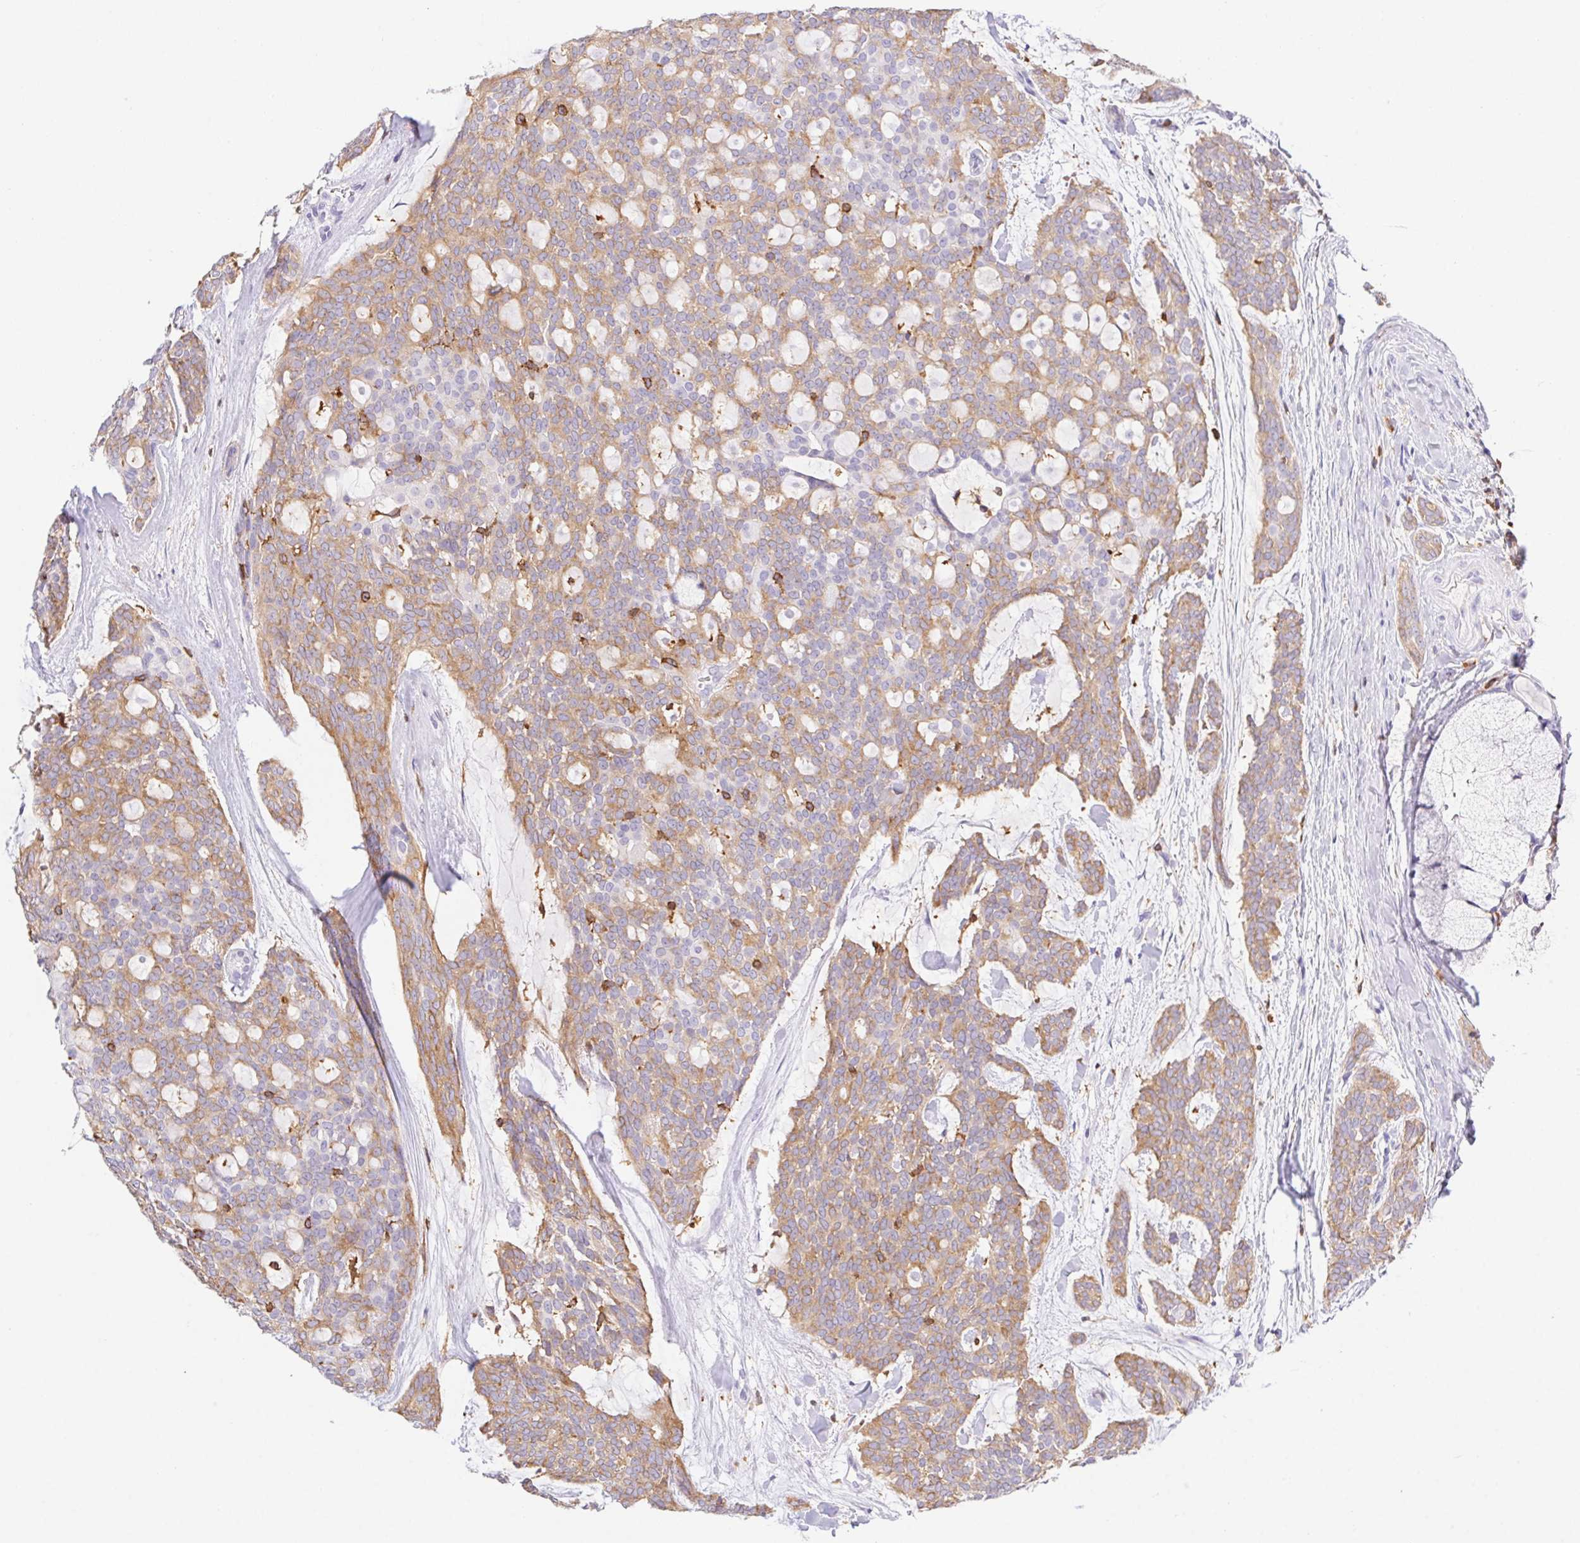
{"staining": {"intensity": "weak", "quantity": ">75%", "location": "cytoplasmic/membranous"}, "tissue": "head and neck cancer", "cell_type": "Tumor cells", "image_type": "cancer", "snomed": [{"axis": "morphology", "description": "Adenocarcinoma, NOS"}, {"axis": "topography", "description": "Head-Neck"}], "caption": "Immunohistochemical staining of head and neck cancer shows low levels of weak cytoplasmic/membranous expression in about >75% of tumor cells. The staining was performed using DAB (3,3'-diaminobenzidine), with brown indicating positive protein expression. Nuclei are stained blue with hematoxylin.", "gene": "APBB1IP", "patient": {"sex": "male", "age": 66}}